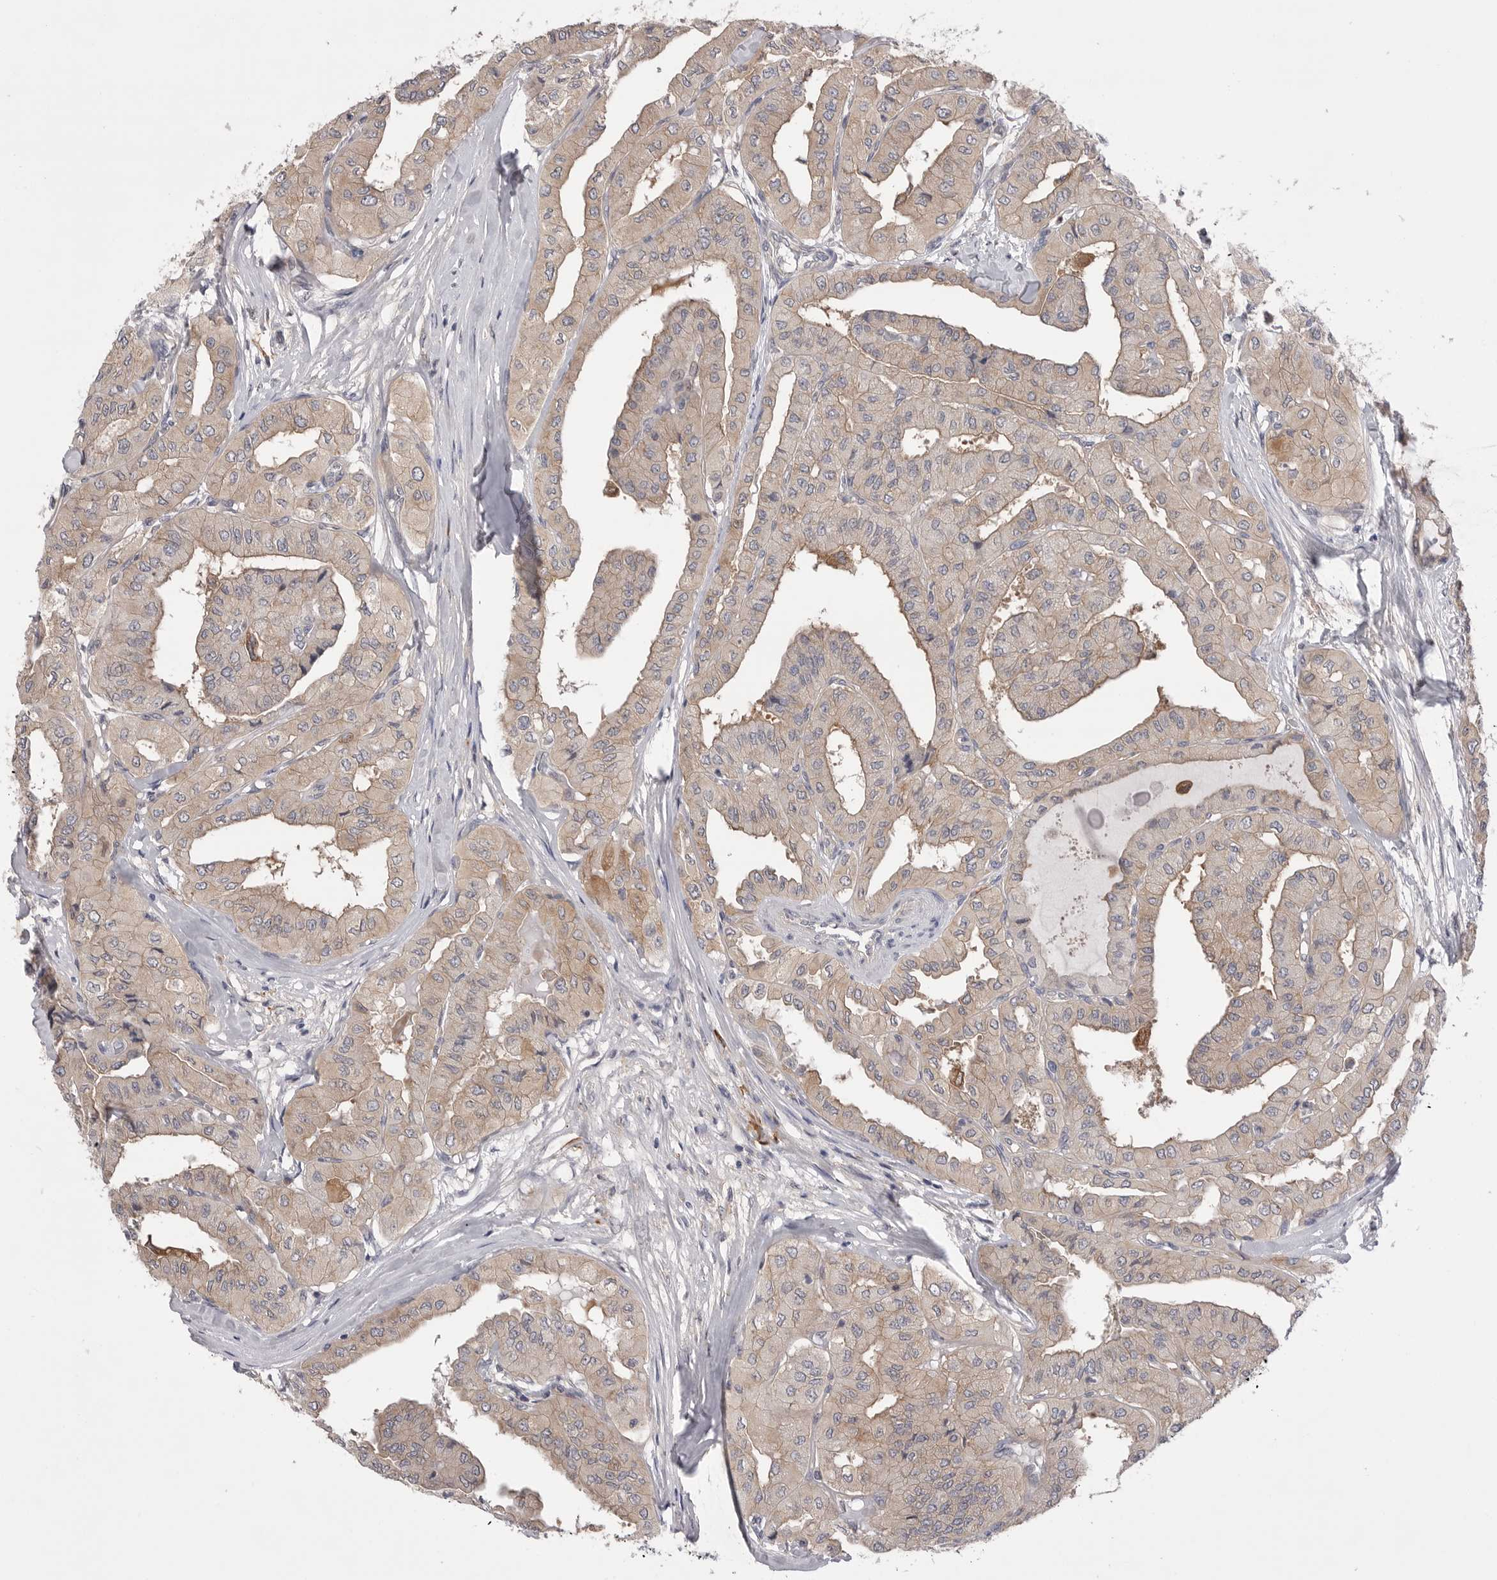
{"staining": {"intensity": "weak", "quantity": ">75%", "location": "cytoplasmic/membranous"}, "tissue": "thyroid cancer", "cell_type": "Tumor cells", "image_type": "cancer", "snomed": [{"axis": "morphology", "description": "Papillary adenocarcinoma, NOS"}, {"axis": "topography", "description": "Thyroid gland"}], "caption": "Immunohistochemistry (IHC) of human thyroid cancer (papillary adenocarcinoma) shows low levels of weak cytoplasmic/membranous staining in approximately >75% of tumor cells.", "gene": "VAC14", "patient": {"sex": "female", "age": 59}}